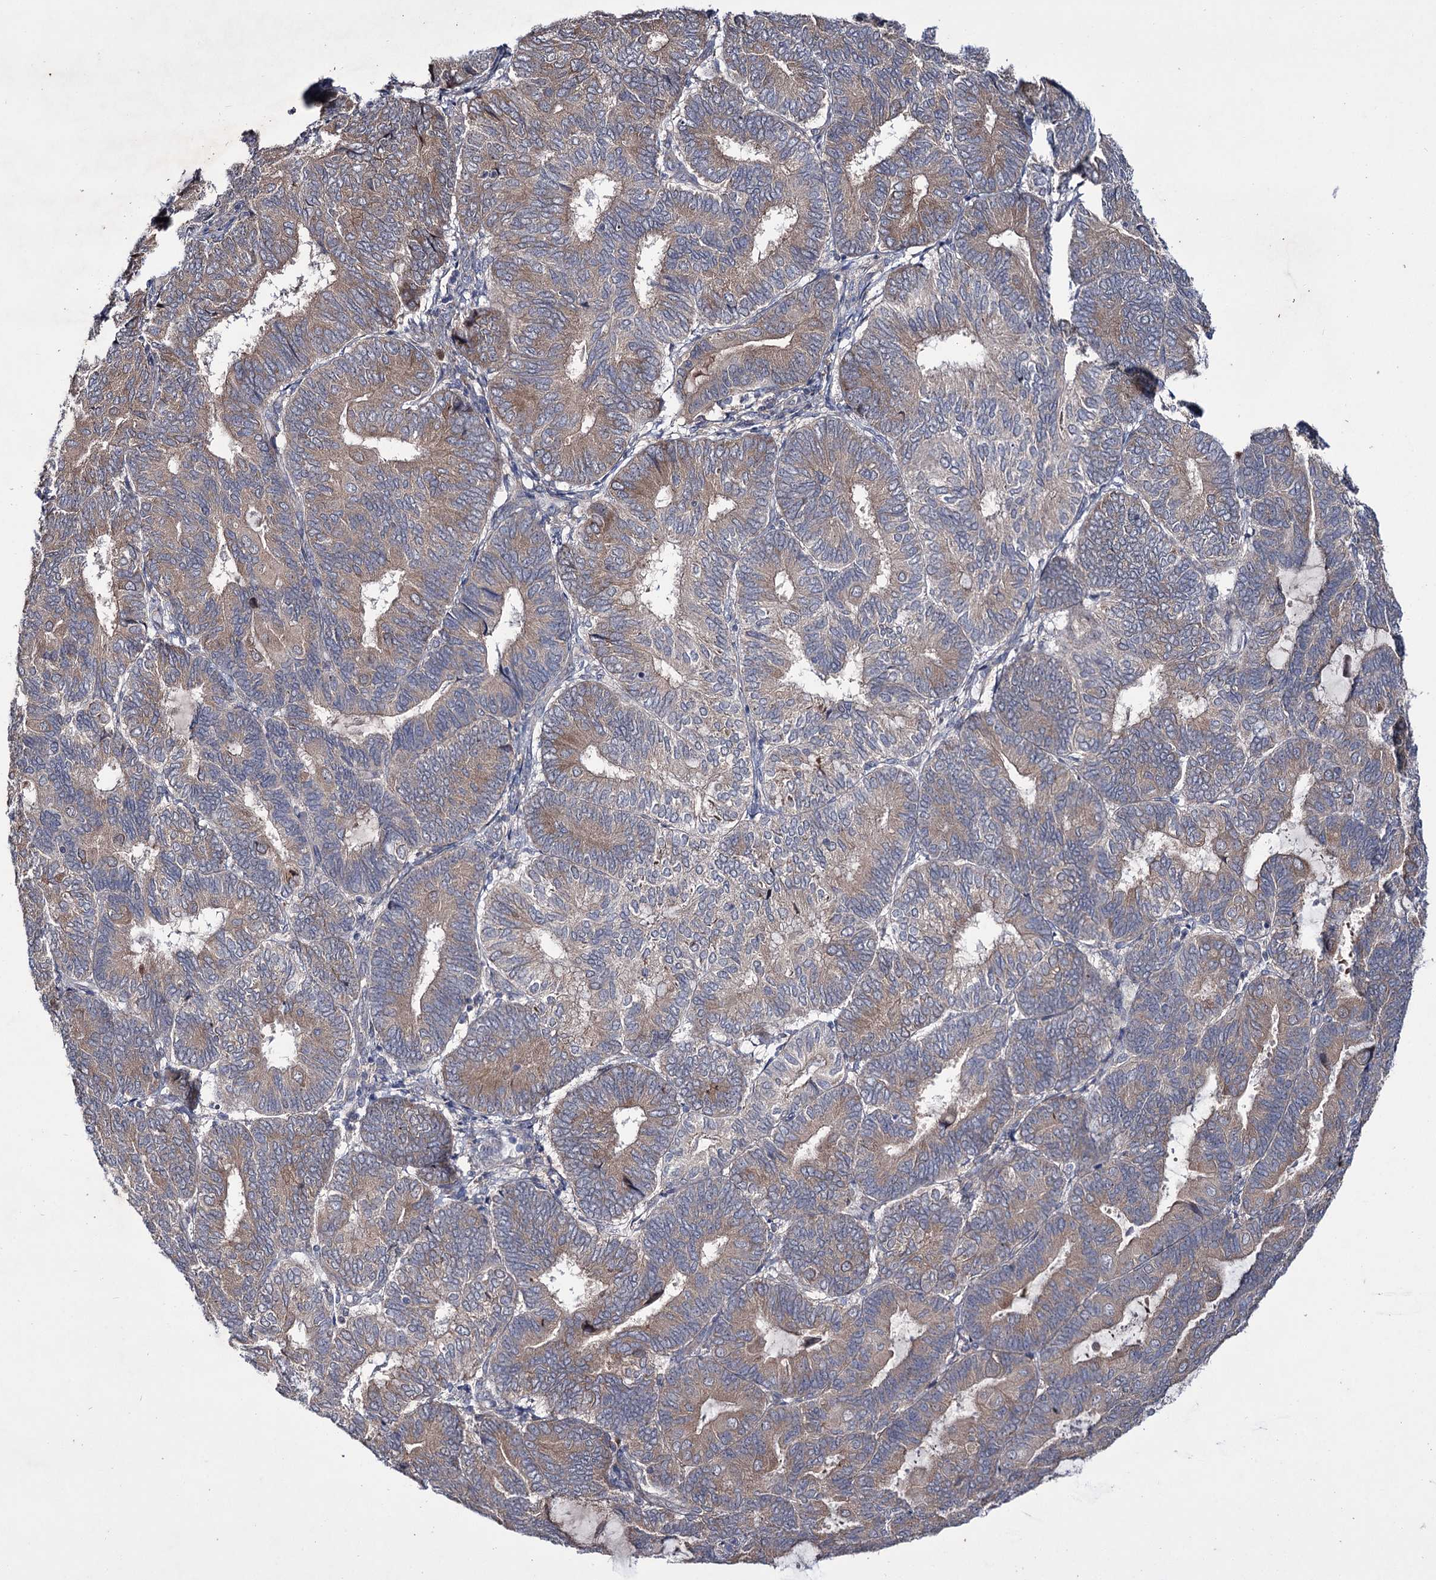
{"staining": {"intensity": "moderate", "quantity": "25%-75%", "location": "cytoplasmic/membranous"}, "tissue": "endometrial cancer", "cell_type": "Tumor cells", "image_type": "cancer", "snomed": [{"axis": "morphology", "description": "Adenocarcinoma, NOS"}, {"axis": "topography", "description": "Endometrium"}], "caption": "Immunohistochemistry (DAB (3,3'-diaminobenzidine)) staining of endometrial cancer (adenocarcinoma) displays moderate cytoplasmic/membranous protein staining in approximately 25%-75% of tumor cells.", "gene": "PTPN3", "patient": {"sex": "female", "age": 81}}